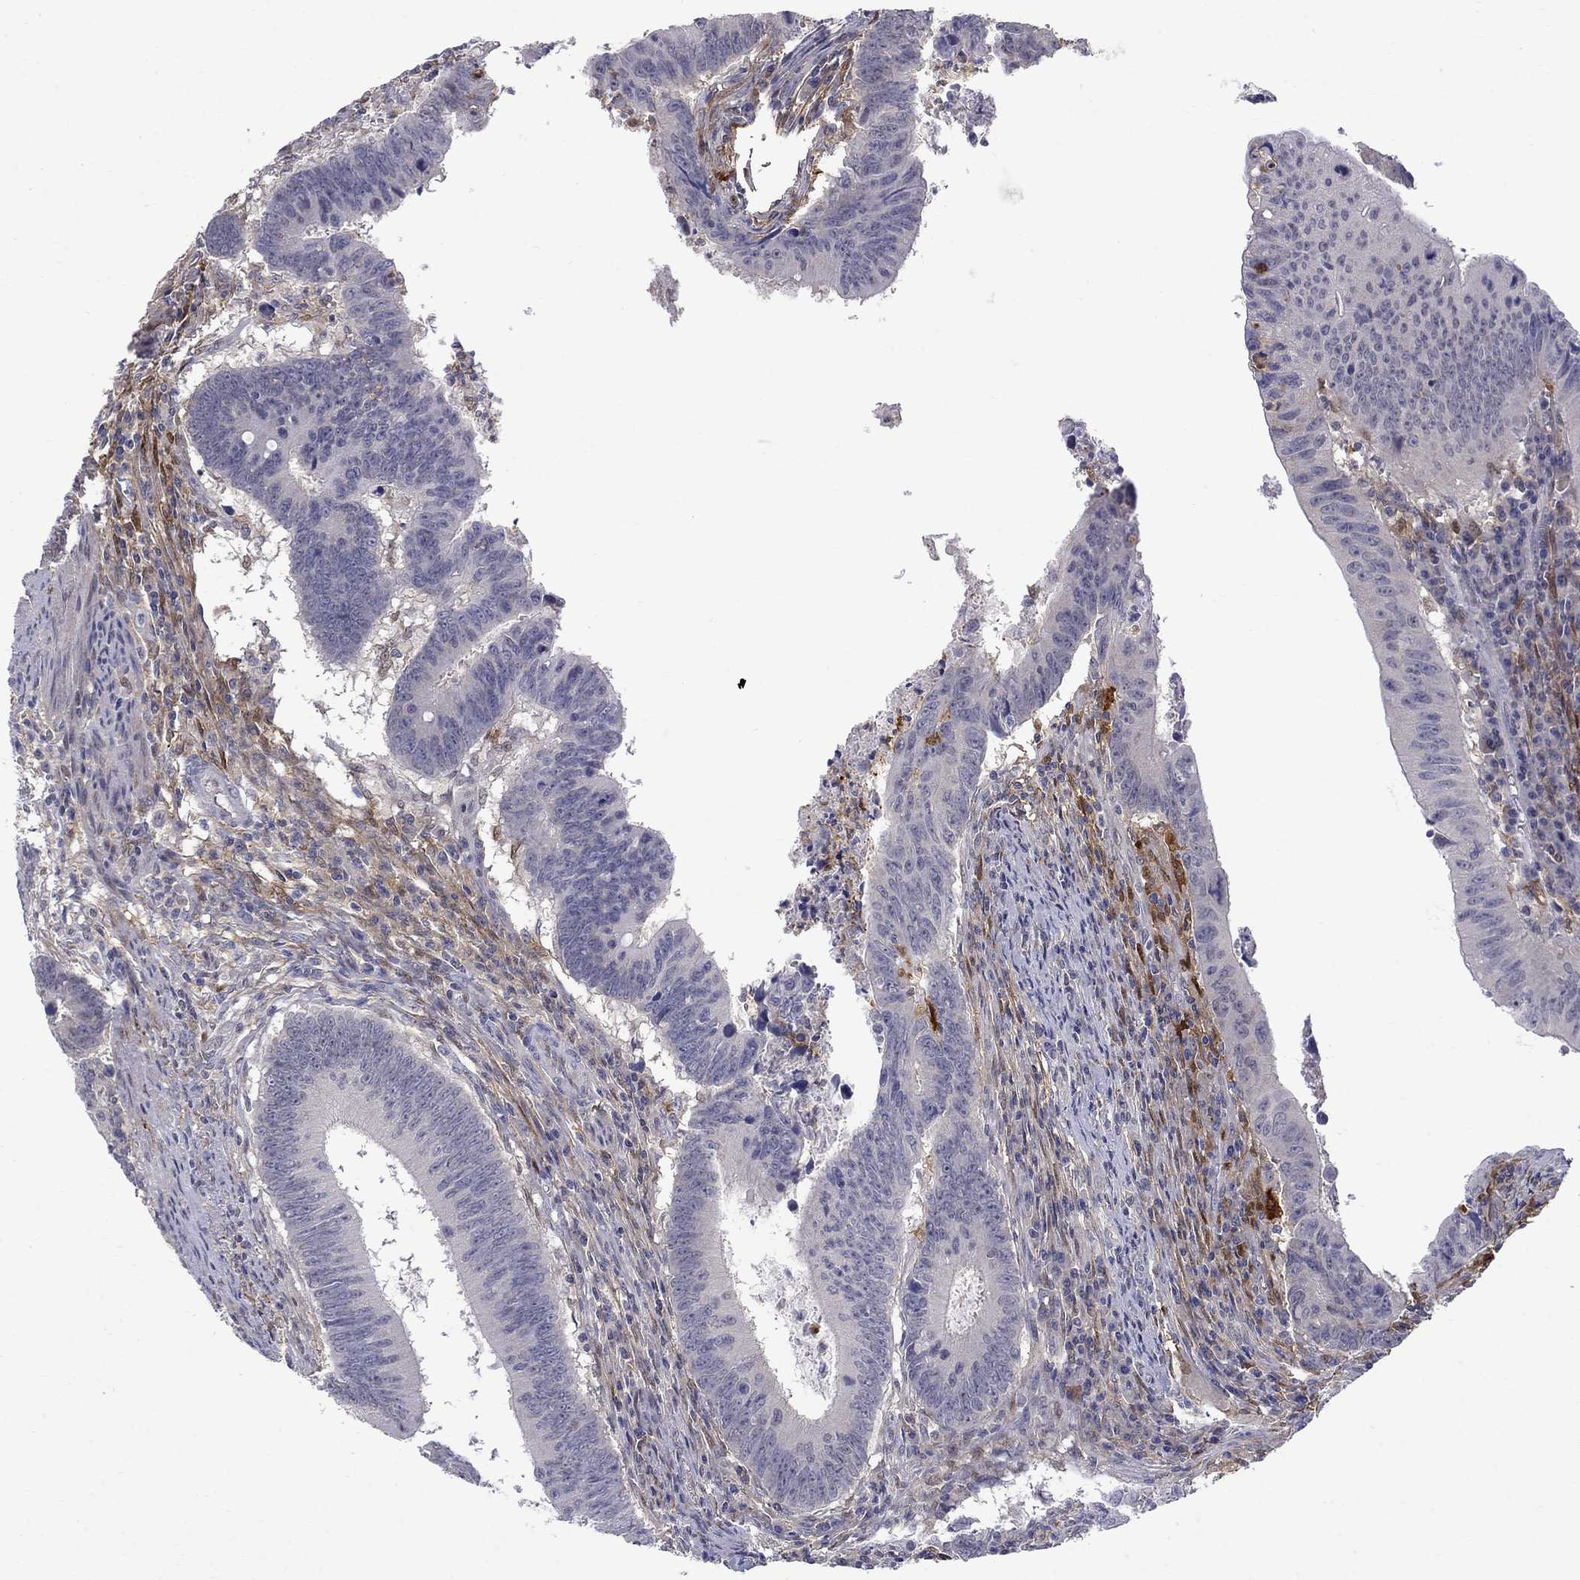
{"staining": {"intensity": "moderate", "quantity": "<25%", "location": "cytoplasmic/membranous"}, "tissue": "colorectal cancer", "cell_type": "Tumor cells", "image_type": "cancer", "snomed": [{"axis": "morphology", "description": "Adenocarcinoma, NOS"}, {"axis": "topography", "description": "Colon"}], "caption": "Immunohistochemistry (IHC) (DAB (3,3'-diaminobenzidine)) staining of human adenocarcinoma (colorectal) displays moderate cytoplasmic/membranous protein positivity in approximately <25% of tumor cells. (DAB (3,3'-diaminobenzidine) IHC with brightfield microscopy, high magnification).", "gene": "PCBP3", "patient": {"sex": "female", "age": 87}}